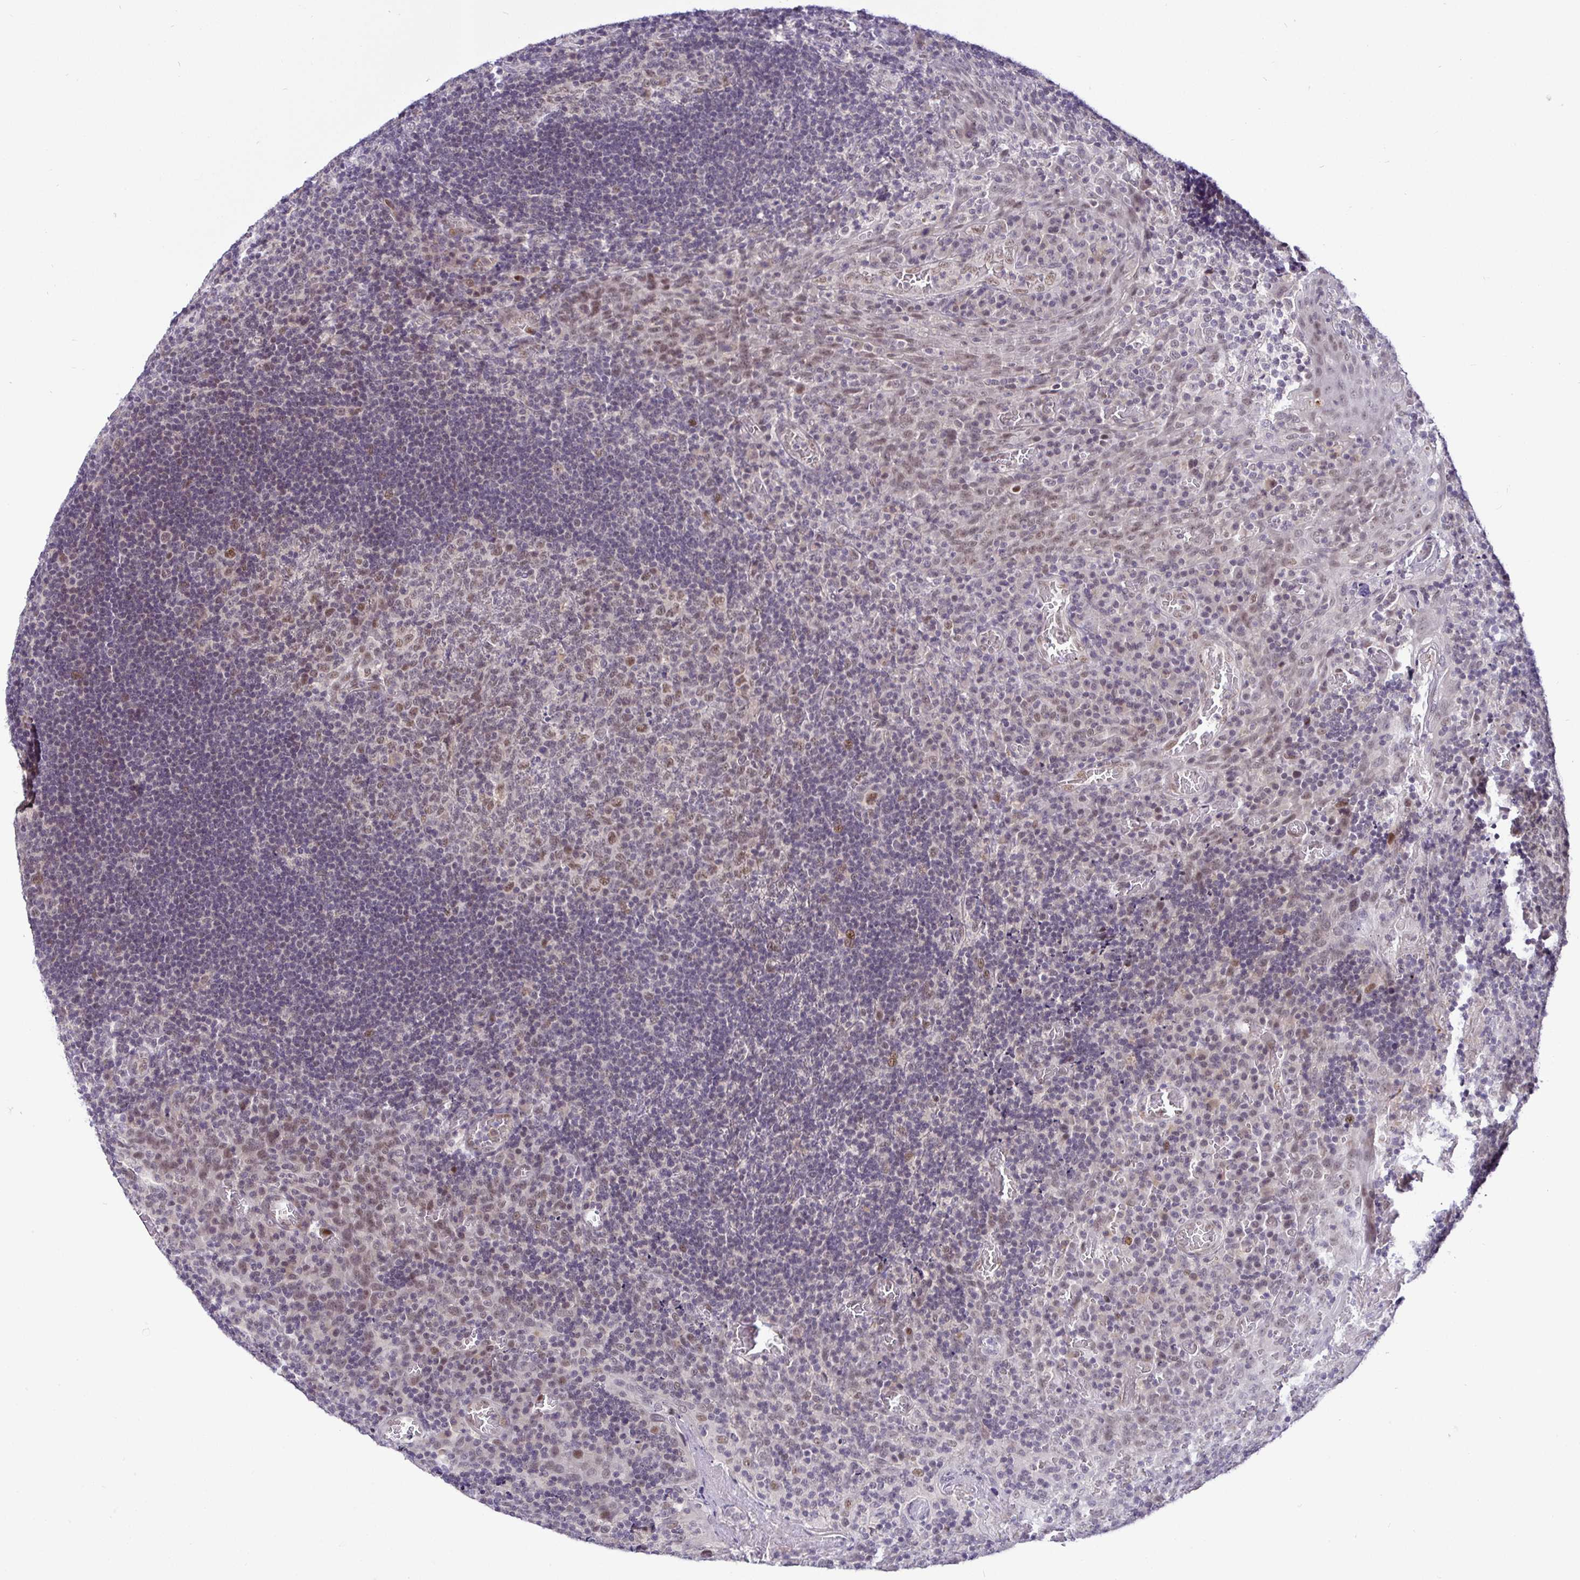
{"staining": {"intensity": "weak", "quantity": "25%-75%", "location": "nuclear"}, "tissue": "tonsil", "cell_type": "Germinal center cells", "image_type": "normal", "snomed": [{"axis": "morphology", "description": "Normal tissue, NOS"}, {"axis": "topography", "description": "Tonsil"}], "caption": "DAB (3,3'-diaminobenzidine) immunohistochemical staining of normal tonsil shows weak nuclear protein staining in about 25%-75% of germinal center cells. (Stains: DAB in brown, nuclei in blue, Microscopy: brightfield microscopy at high magnification).", "gene": "NUP188", "patient": {"sex": "male", "age": 17}}